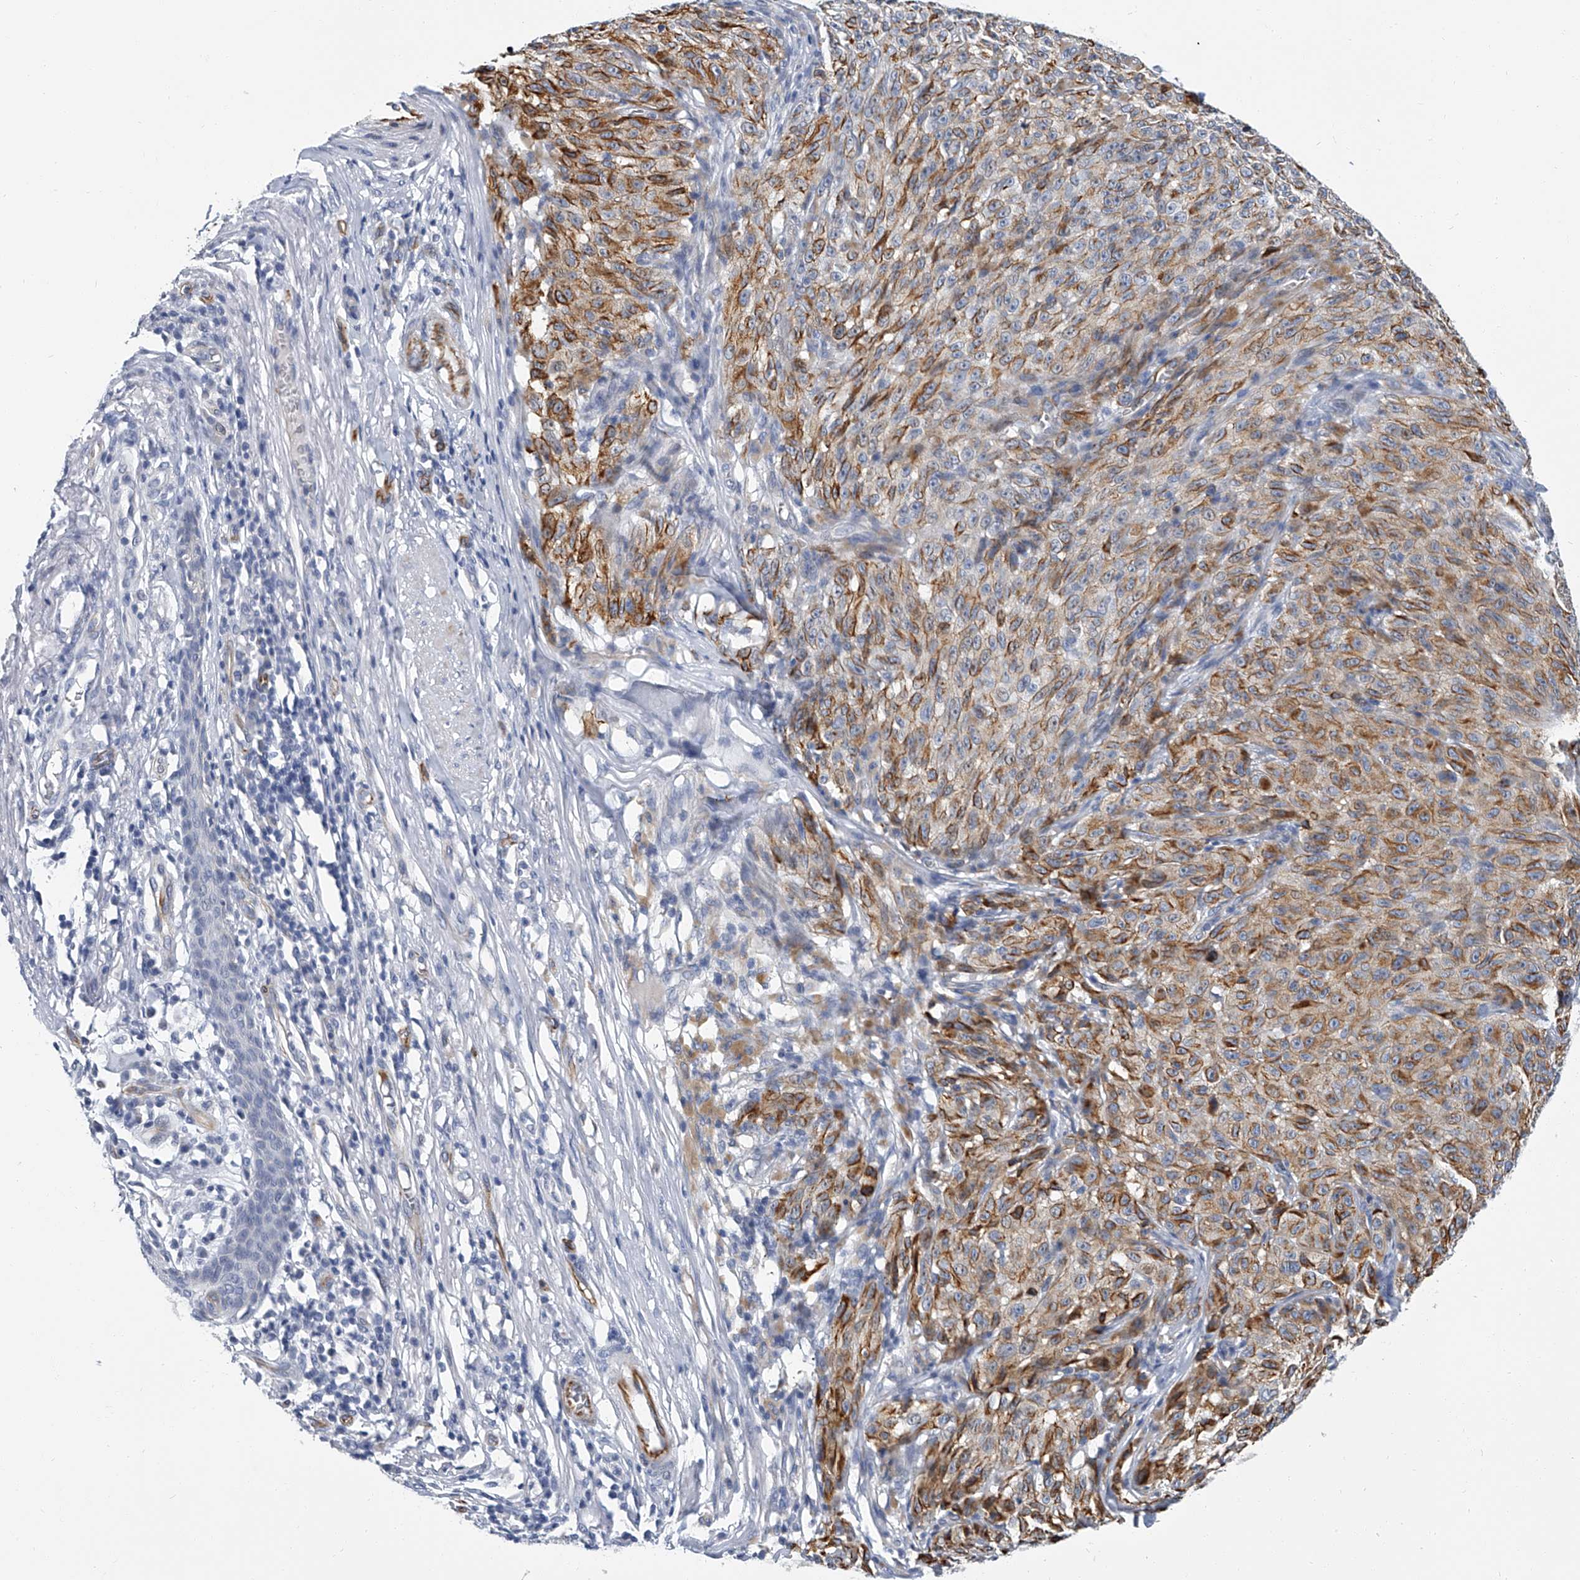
{"staining": {"intensity": "moderate", "quantity": ">75%", "location": "cytoplasmic/membranous"}, "tissue": "melanoma", "cell_type": "Tumor cells", "image_type": "cancer", "snomed": [{"axis": "morphology", "description": "Malignant melanoma, NOS"}, {"axis": "topography", "description": "Skin"}], "caption": "Immunohistochemistry (IHC) staining of melanoma, which reveals medium levels of moderate cytoplasmic/membranous expression in approximately >75% of tumor cells indicating moderate cytoplasmic/membranous protein positivity. The staining was performed using DAB (3,3'-diaminobenzidine) (brown) for protein detection and nuclei were counterstained in hematoxylin (blue).", "gene": "KIRREL1", "patient": {"sex": "female", "age": 82}}